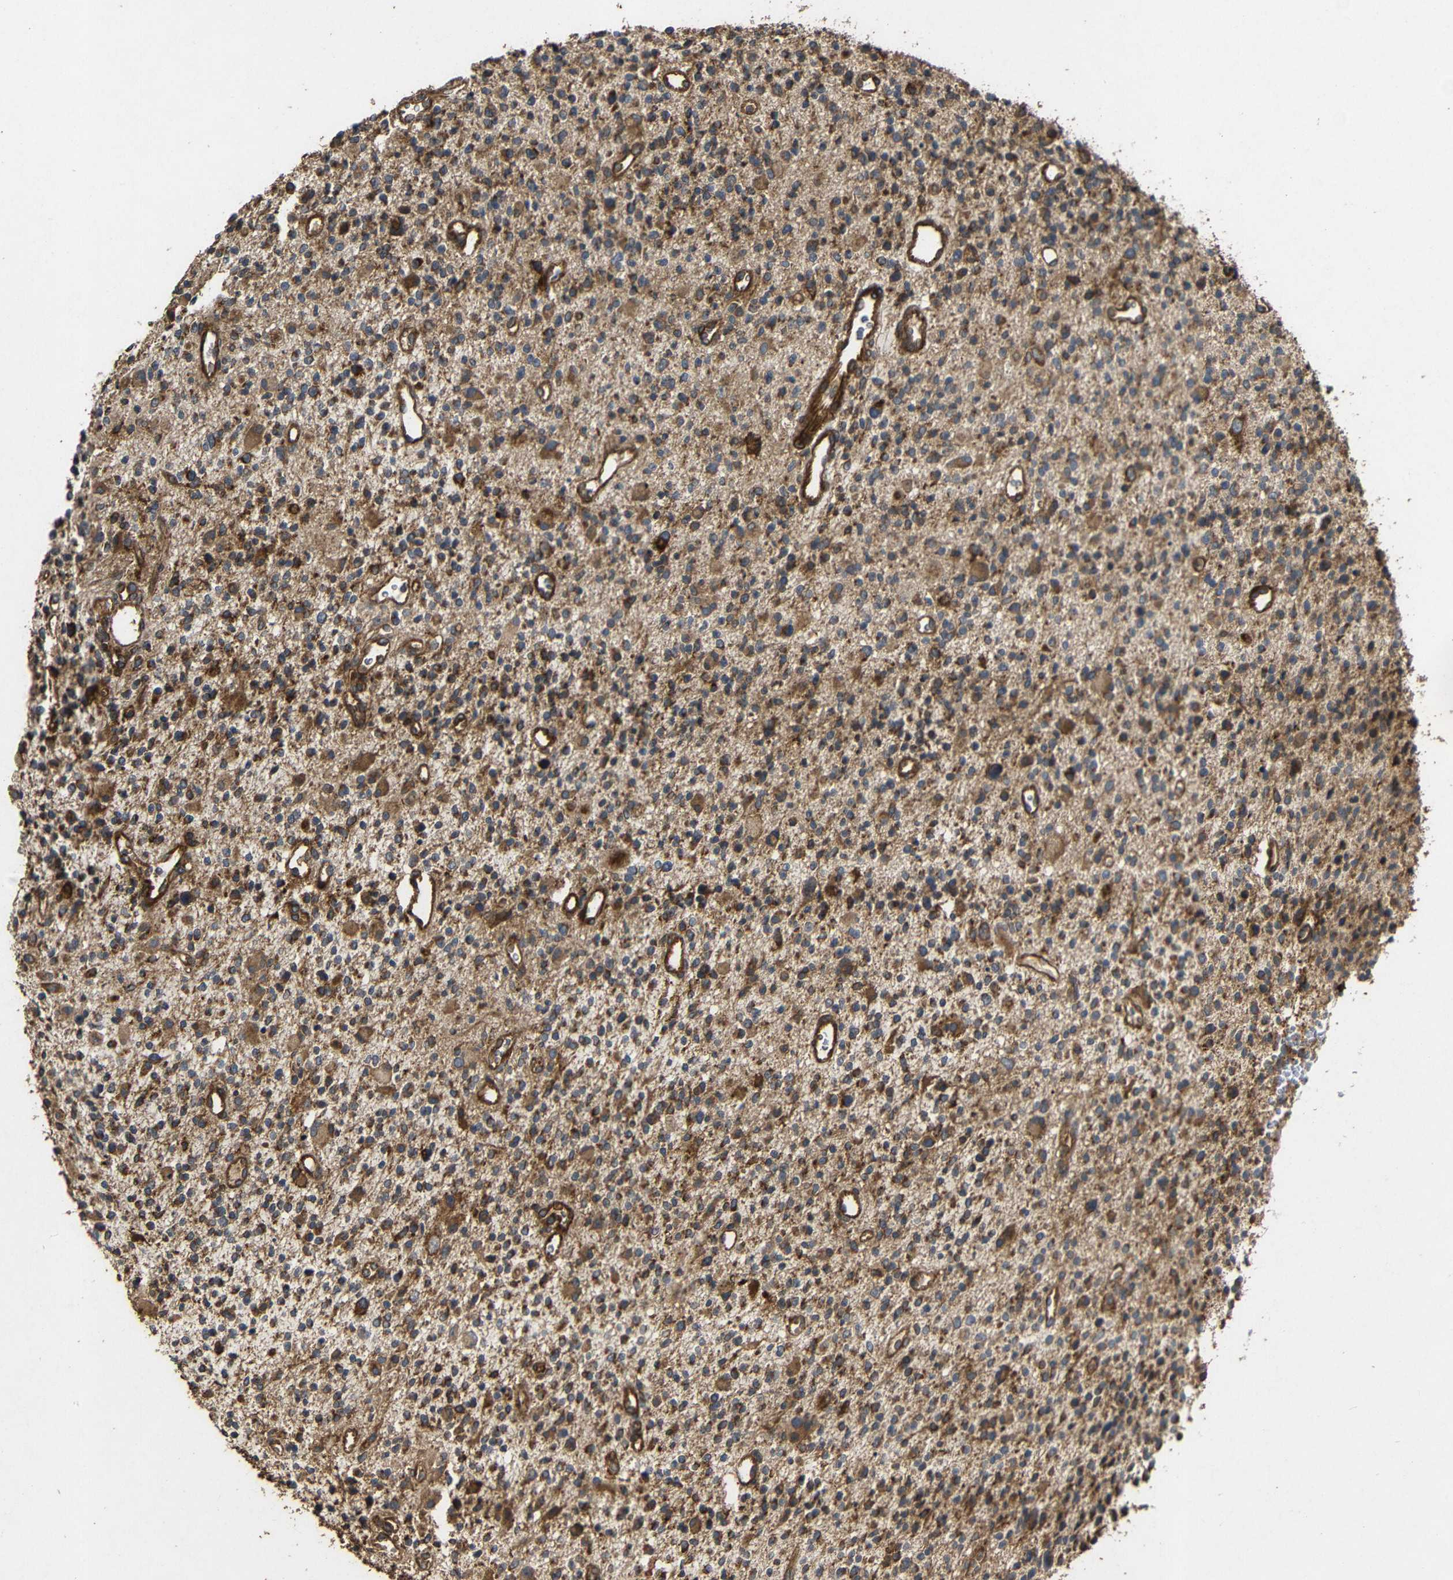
{"staining": {"intensity": "strong", "quantity": ">75%", "location": "cytoplasmic/membranous"}, "tissue": "glioma", "cell_type": "Tumor cells", "image_type": "cancer", "snomed": [{"axis": "morphology", "description": "Glioma, malignant, High grade"}, {"axis": "topography", "description": "Brain"}], "caption": "Immunohistochemistry (IHC) micrograph of malignant glioma (high-grade) stained for a protein (brown), which shows high levels of strong cytoplasmic/membranous positivity in approximately >75% of tumor cells.", "gene": "EIF2S1", "patient": {"sex": "male", "age": 48}}